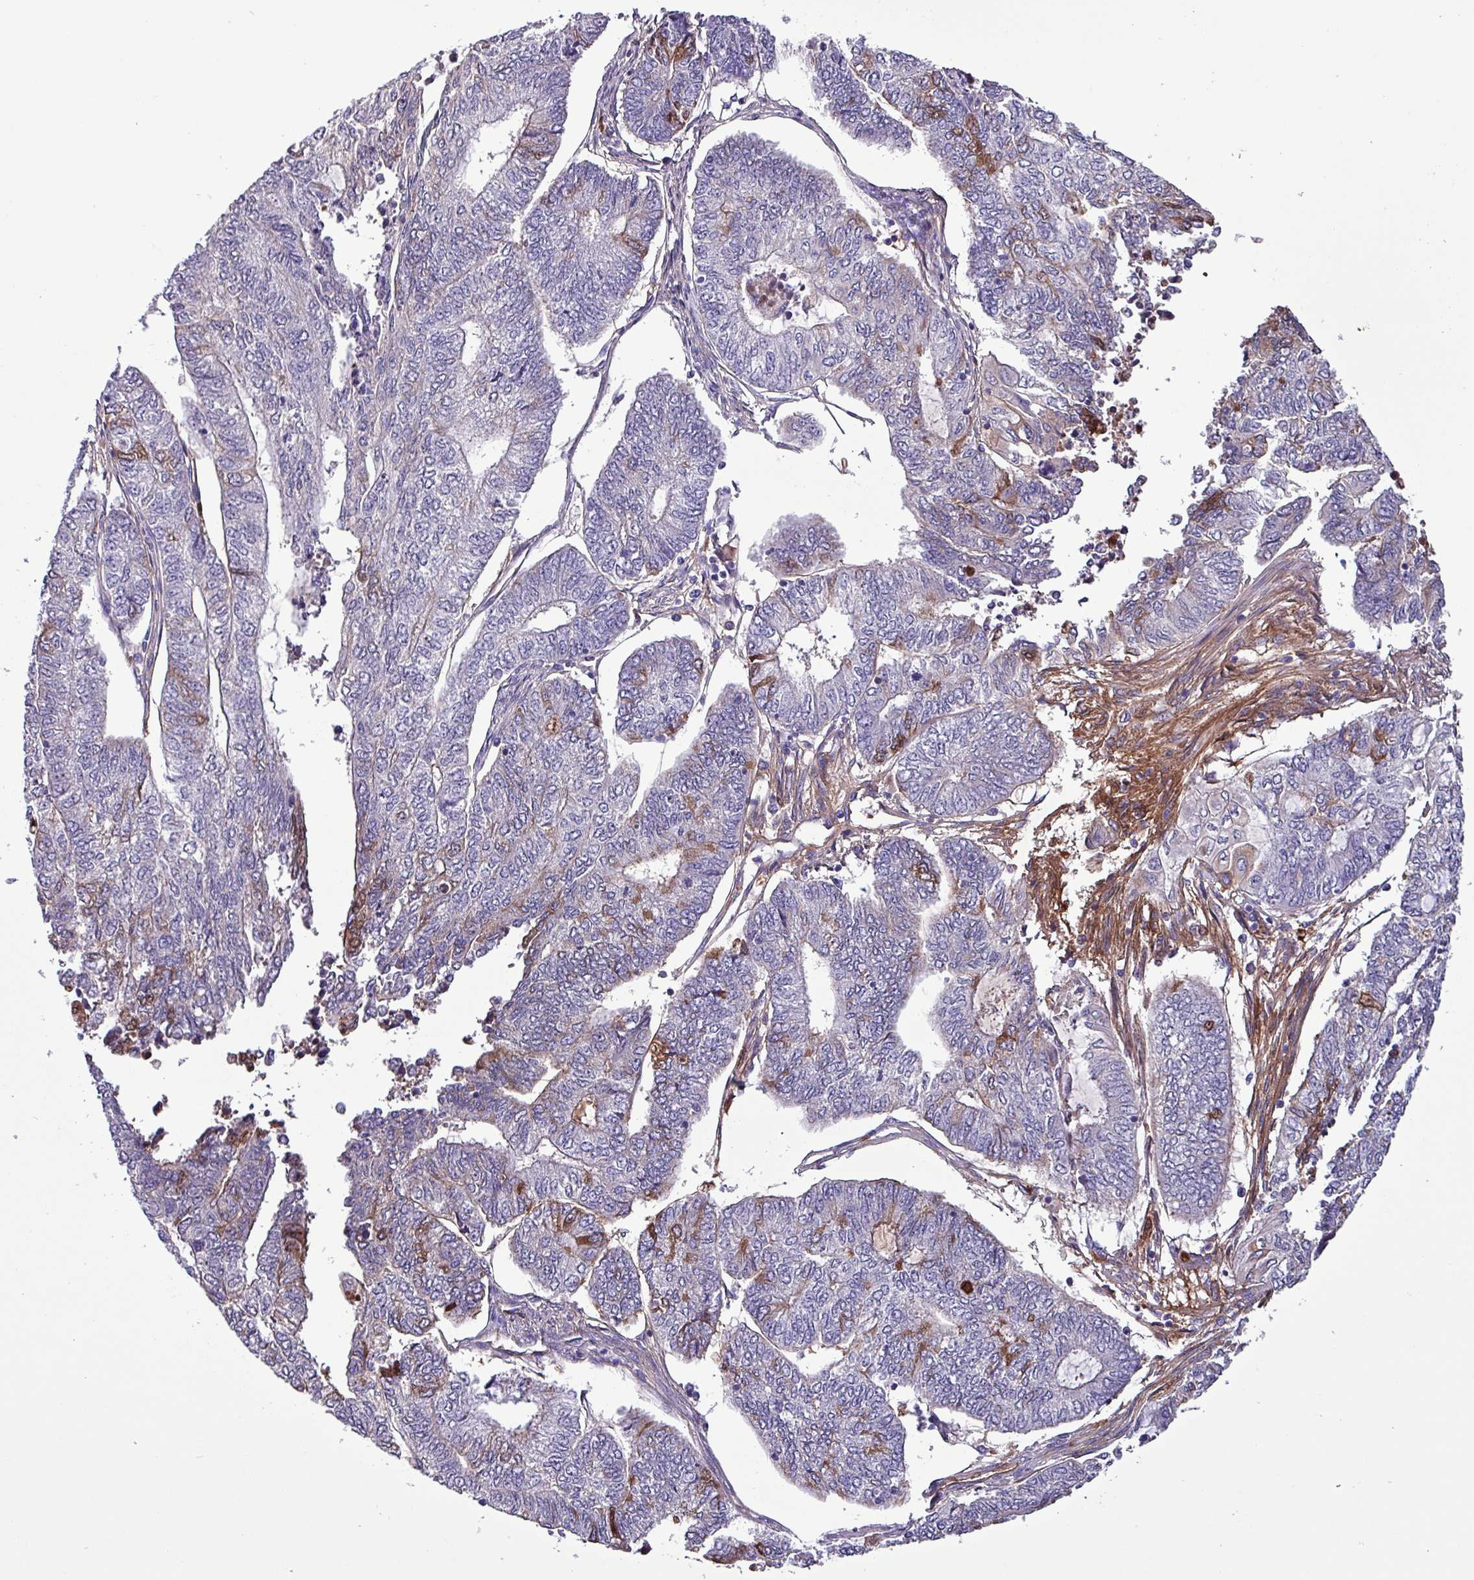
{"staining": {"intensity": "negative", "quantity": "none", "location": "none"}, "tissue": "endometrial cancer", "cell_type": "Tumor cells", "image_type": "cancer", "snomed": [{"axis": "morphology", "description": "Adenocarcinoma, NOS"}, {"axis": "topography", "description": "Uterus"}, {"axis": "topography", "description": "Endometrium"}], "caption": "DAB (3,3'-diaminobenzidine) immunohistochemical staining of endometrial cancer (adenocarcinoma) reveals no significant positivity in tumor cells.", "gene": "HP", "patient": {"sex": "female", "age": 70}}